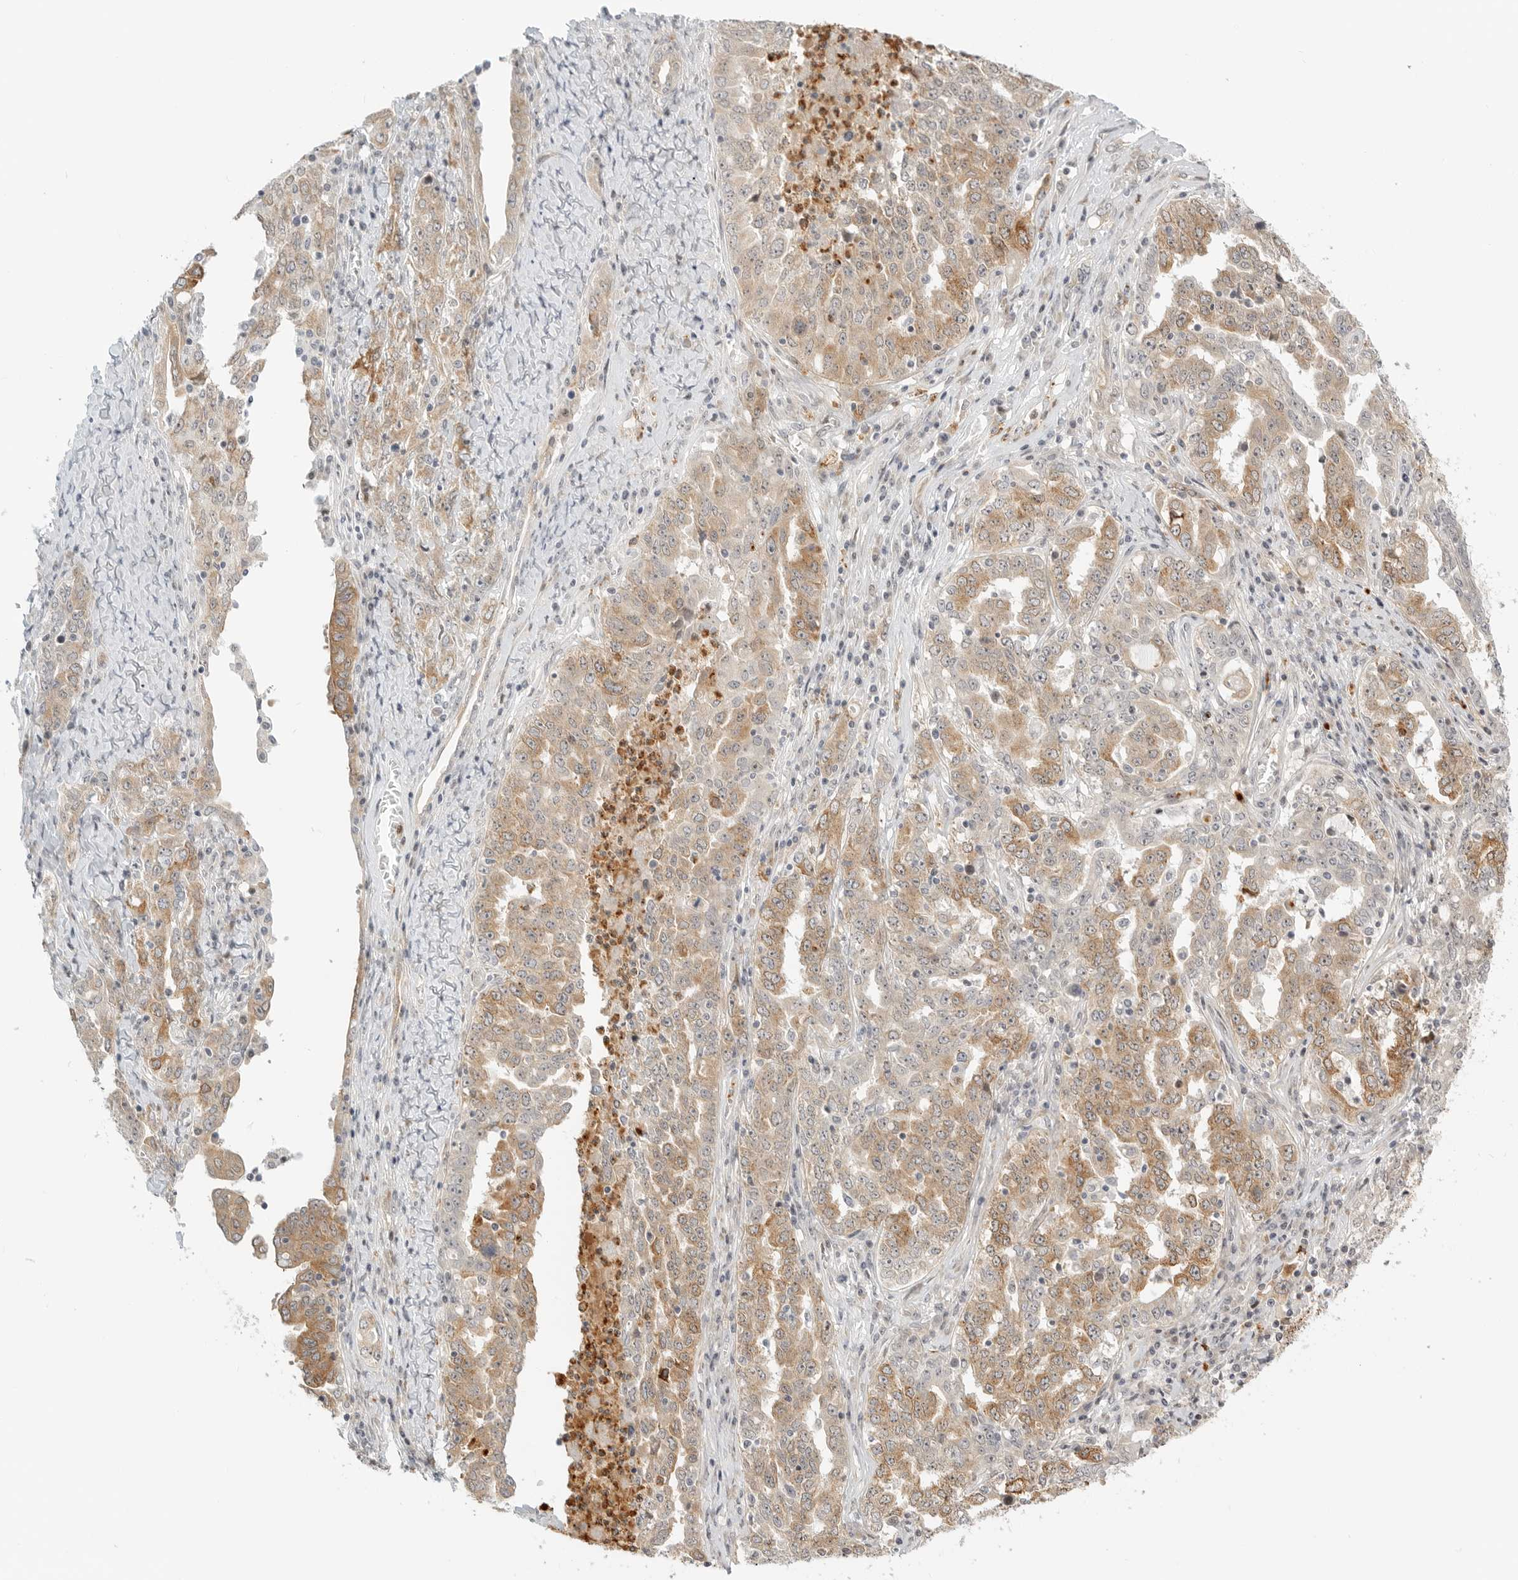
{"staining": {"intensity": "moderate", "quantity": "25%-75%", "location": "cytoplasmic/membranous"}, "tissue": "ovarian cancer", "cell_type": "Tumor cells", "image_type": "cancer", "snomed": [{"axis": "morphology", "description": "Carcinoma, endometroid"}, {"axis": "topography", "description": "Ovary"}], "caption": "Ovarian cancer (endometroid carcinoma) was stained to show a protein in brown. There is medium levels of moderate cytoplasmic/membranous expression in approximately 25%-75% of tumor cells. The staining was performed using DAB (3,3'-diaminobenzidine), with brown indicating positive protein expression. Nuclei are stained blue with hematoxylin.", "gene": "DSCC1", "patient": {"sex": "female", "age": 62}}